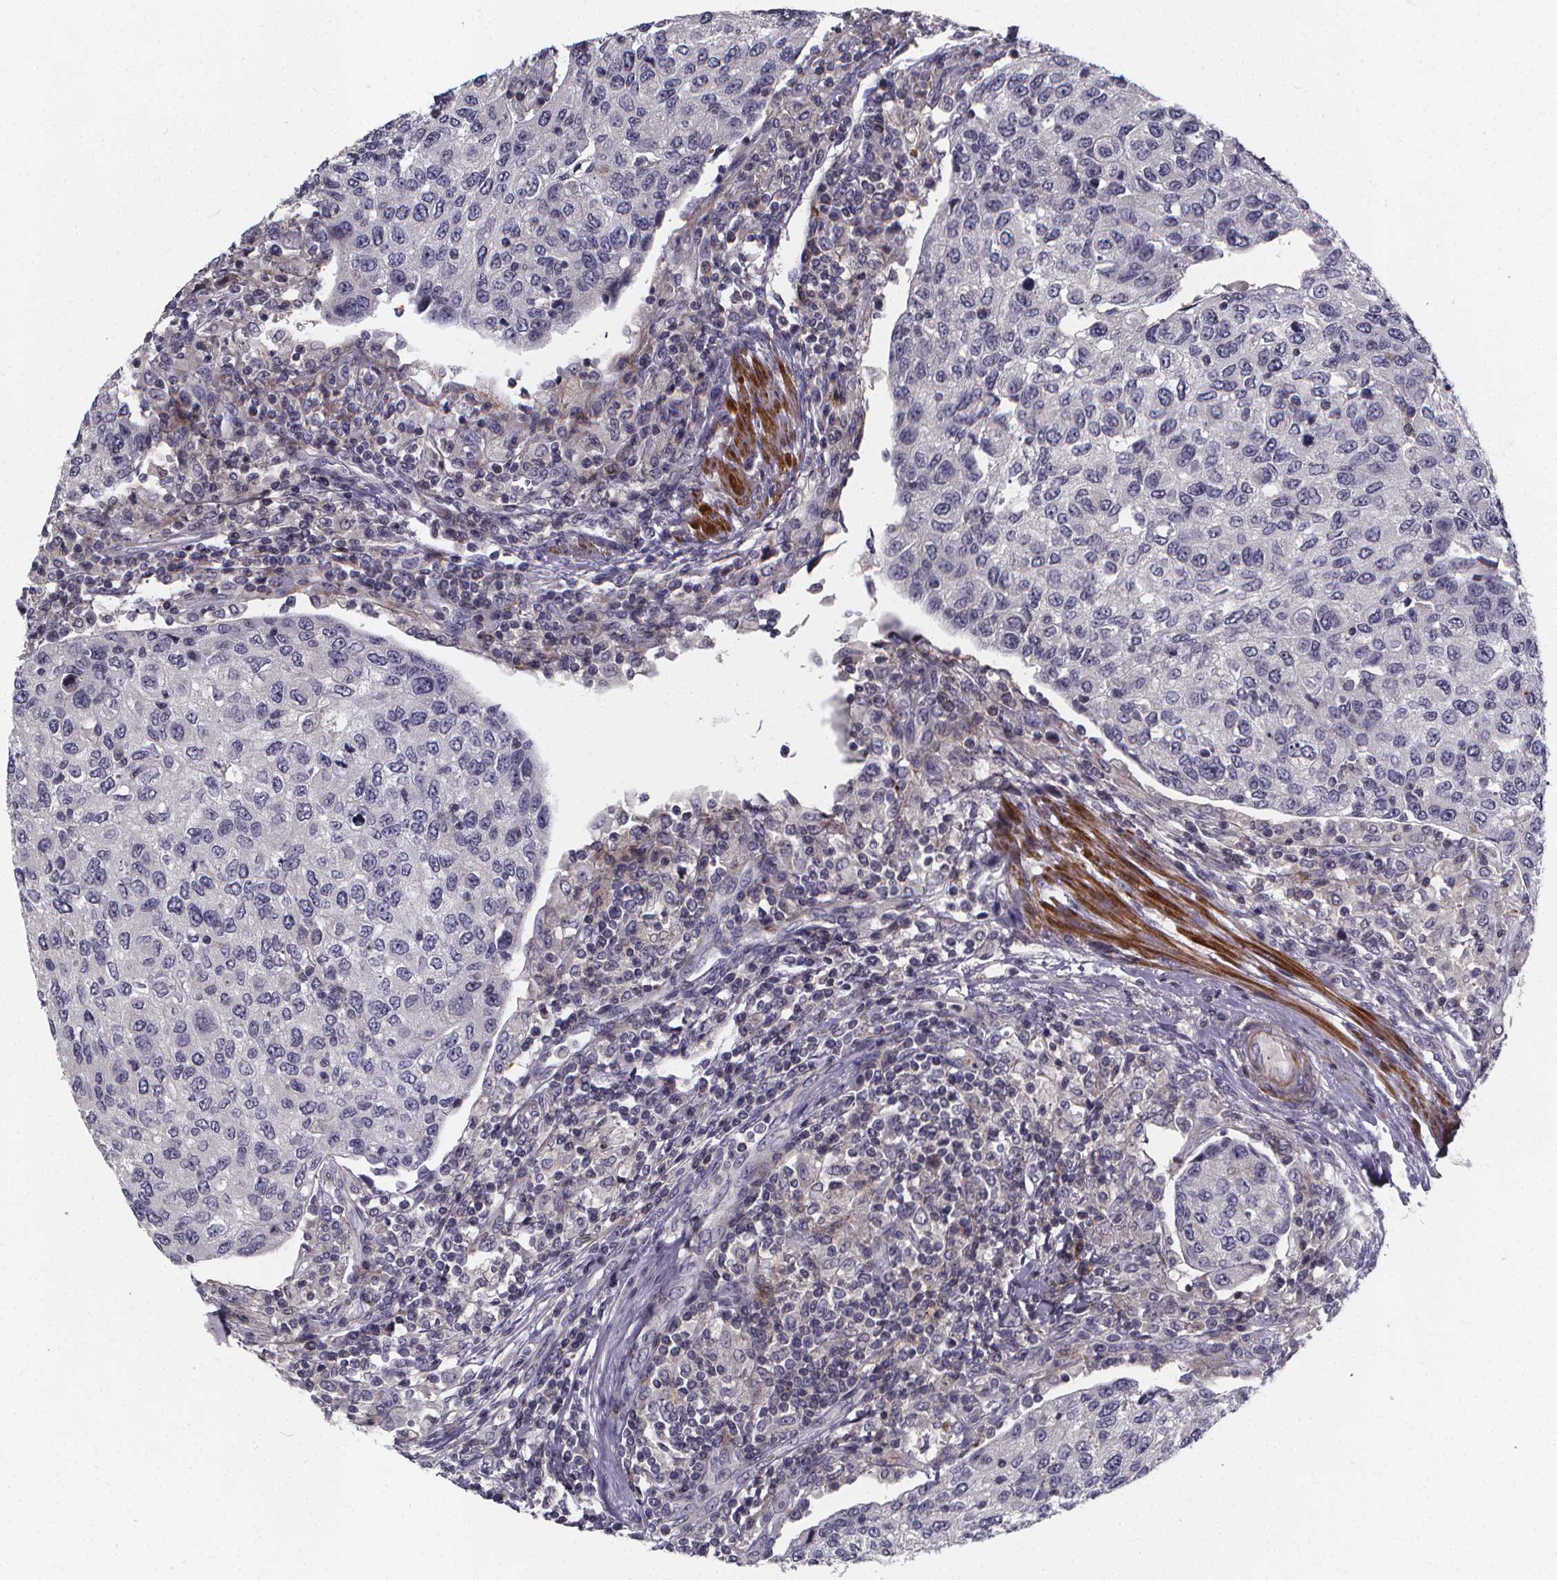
{"staining": {"intensity": "negative", "quantity": "none", "location": "none"}, "tissue": "urothelial cancer", "cell_type": "Tumor cells", "image_type": "cancer", "snomed": [{"axis": "morphology", "description": "Urothelial carcinoma, High grade"}, {"axis": "topography", "description": "Urinary bladder"}], "caption": "Urothelial carcinoma (high-grade) was stained to show a protein in brown. There is no significant expression in tumor cells. (Brightfield microscopy of DAB immunohistochemistry (IHC) at high magnification).", "gene": "FBXW2", "patient": {"sex": "female", "age": 78}}